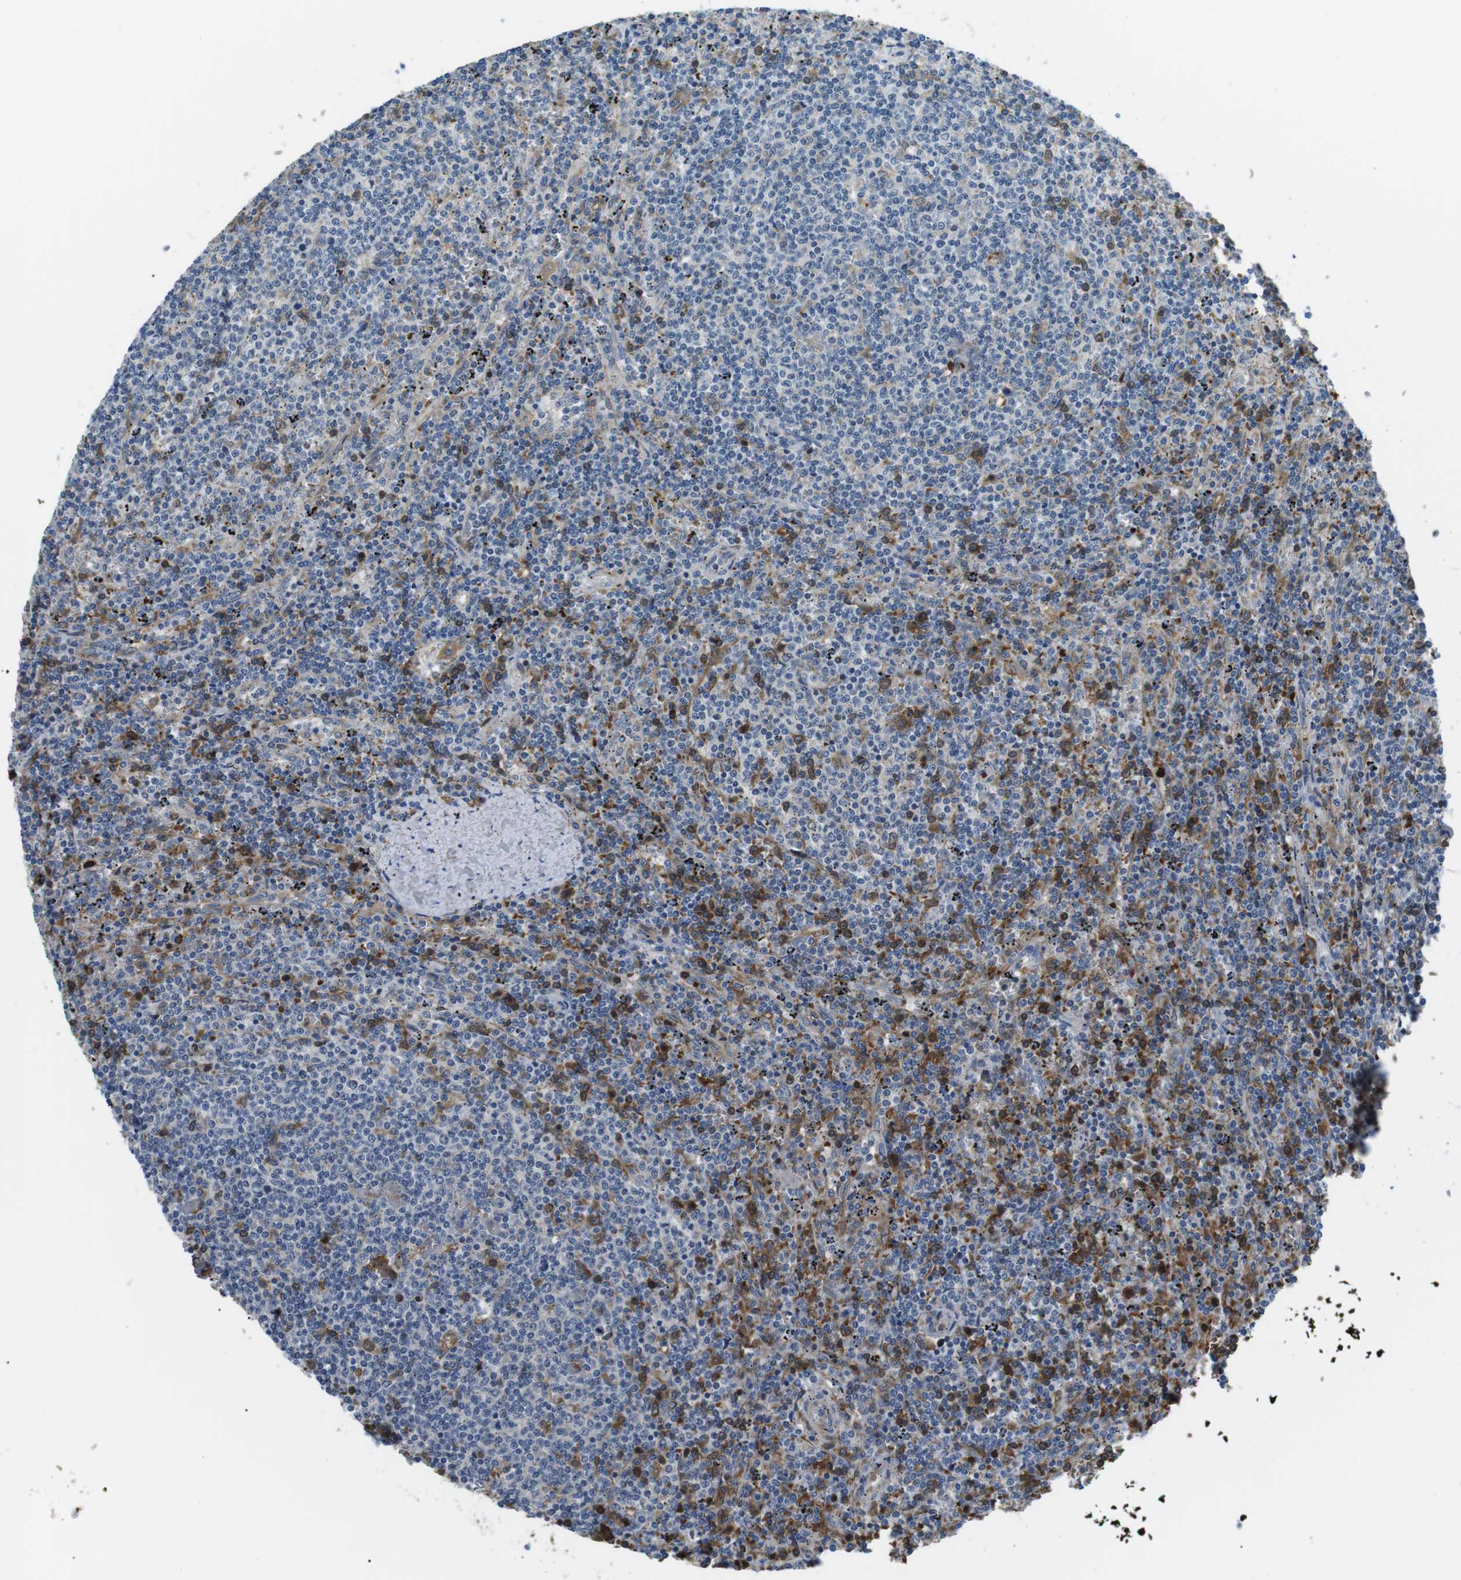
{"staining": {"intensity": "moderate", "quantity": "25%-75%", "location": "cytoplasmic/membranous"}, "tissue": "lymphoma", "cell_type": "Tumor cells", "image_type": "cancer", "snomed": [{"axis": "morphology", "description": "Malignant lymphoma, non-Hodgkin's type, Low grade"}, {"axis": "topography", "description": "Spleen"}], "caption": "Moderate cytoplasmic/membranous expression is appreciated in about 25%-75% of tumor cells in malignant lymphoma, non-Hodgkin's type (low-grade). (brown staining indicates protein expression, while blue staining denotes nuclei).", "gene": "WSCD1", "patient": {"sex": "female", "age": 50}}